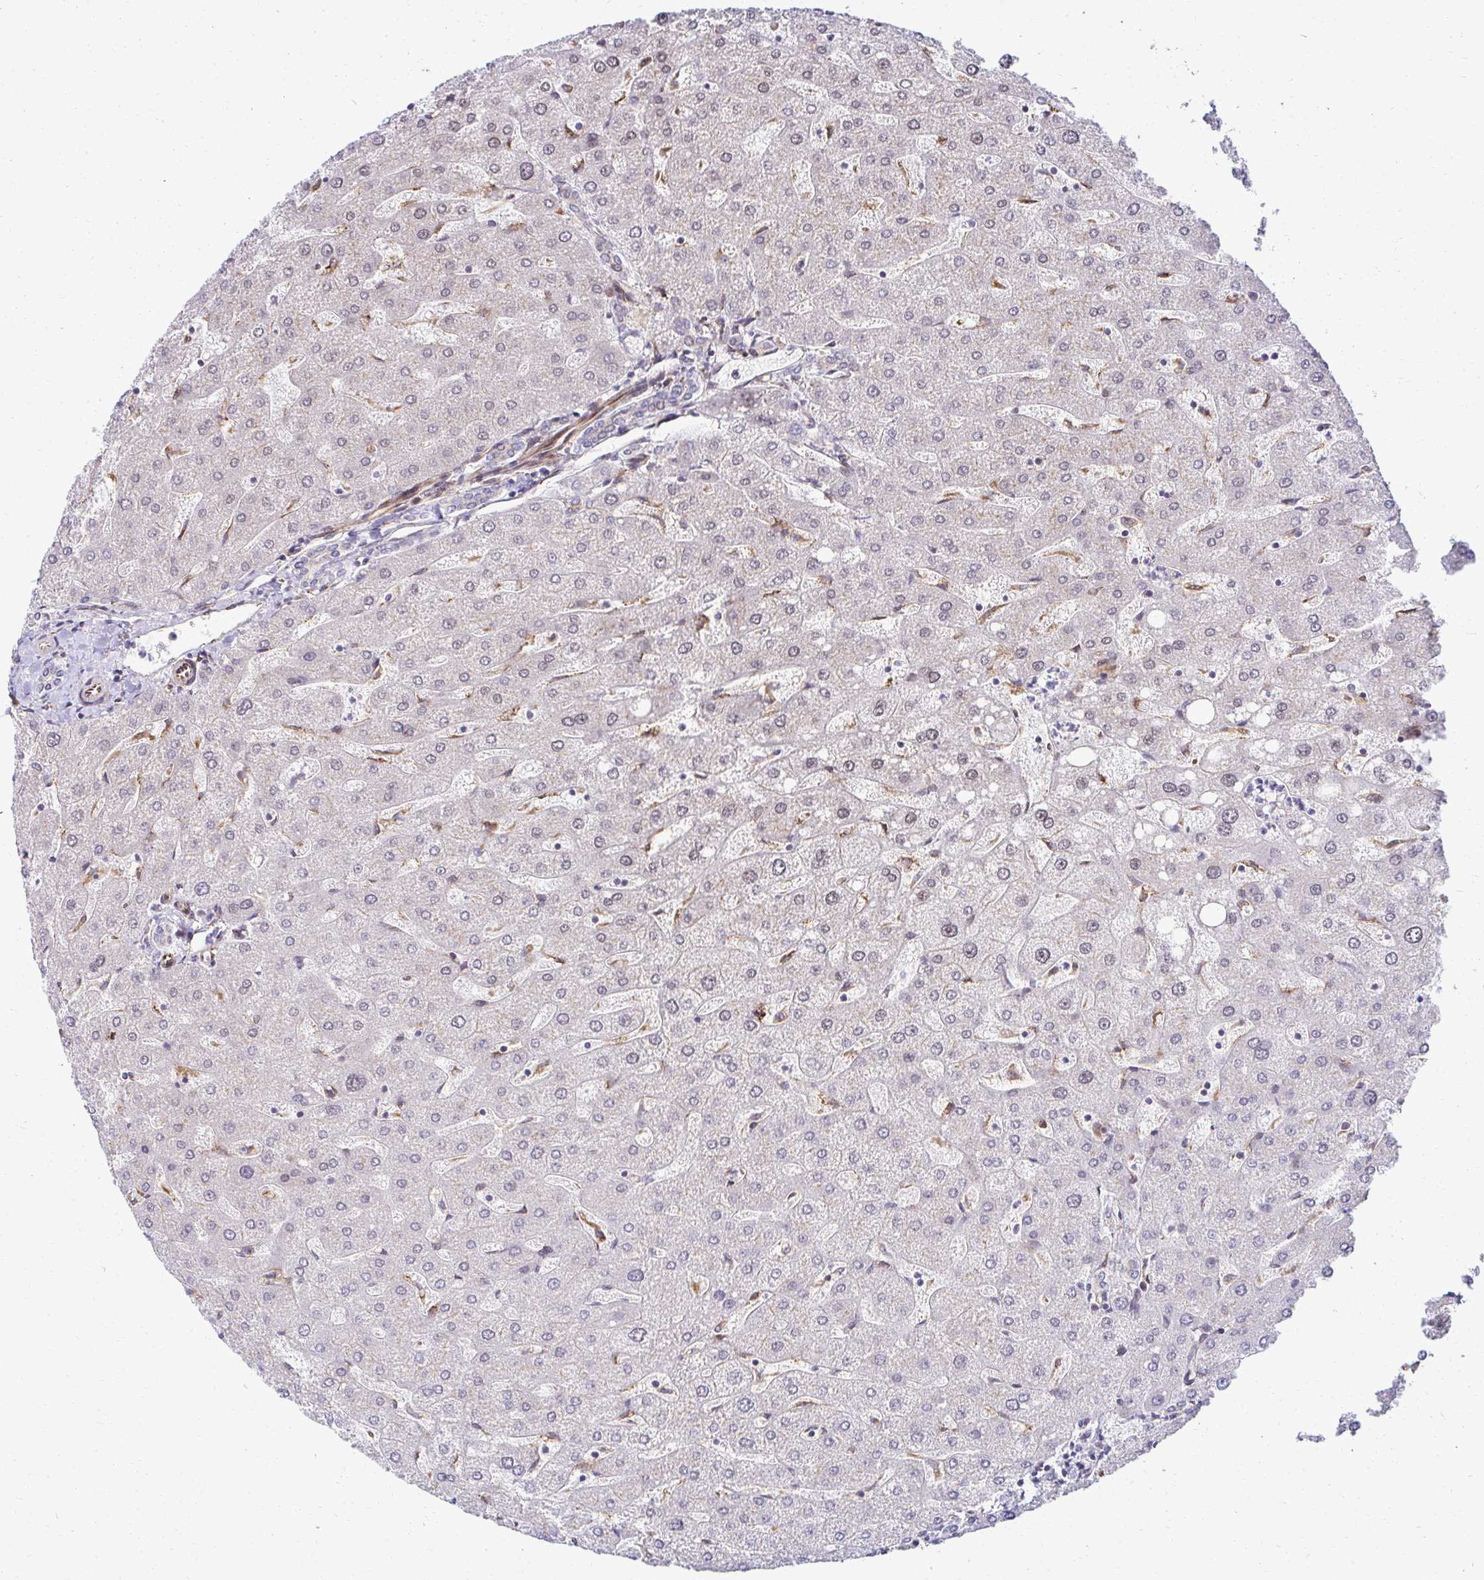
{"staining": {"intensity": "negative", "quantity": "none", "location": "none"}, "tissue": "liver", "cell_type": "Cholangiocytes", "image_type": "normal", "snomed": [{"axis": "morphology", "description": "Normal tissue, NOS"}, {"axis": "topography", "description": "Liver"}], "caption": "Immunohistochemistry (IHC) of unremarkable human liver demonstrates no expression in cholangiocytes. Brightfield microscopy of immunohistochemistry (IHC) stained with DAB (3,3'-diaminobenzidine) (brown) and hematoxylin (blue), captured at high magnification.", "gene": "HPS1", "patient": {"sex": "male", "age": 67}}